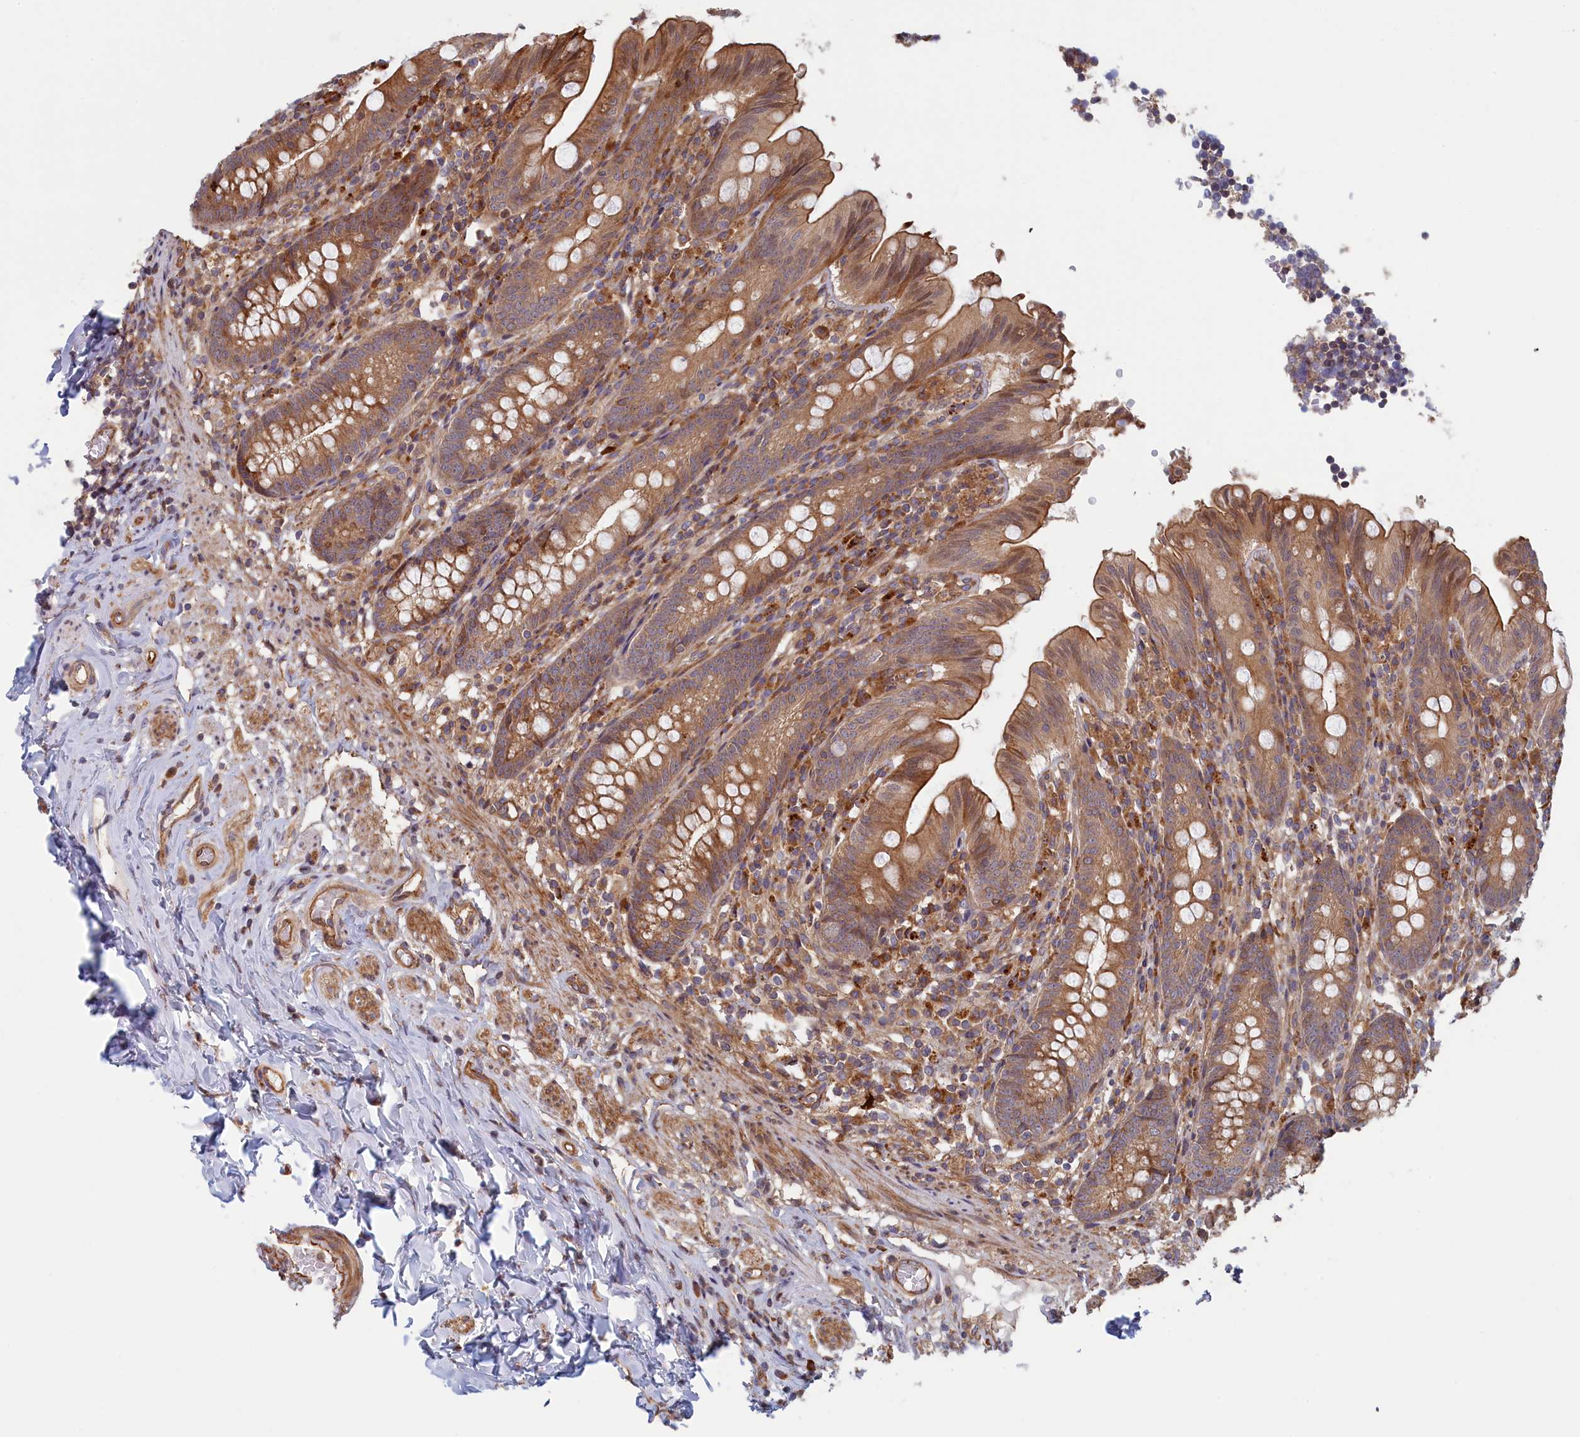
{"staining": {"intensity": "moderate", "quantity": ">75%", "location": "cytoplasmic/membranous"}, "tissue": "appendix", "cell_type": "Glandular cells", "image_type": "normal", "snomed": [{"axis": "morphology", "description": "Normal tissue, NOS"}, {"axis": "topography", "description": "Appendix"}], "caption": "IHC of benign appendix displays medium levels of moderate cytoplasmic/membranous positivity in approximately >75% of glandular cells.", "gene": "RILPL1", "patient": {"sex": "male", "age": 55}}